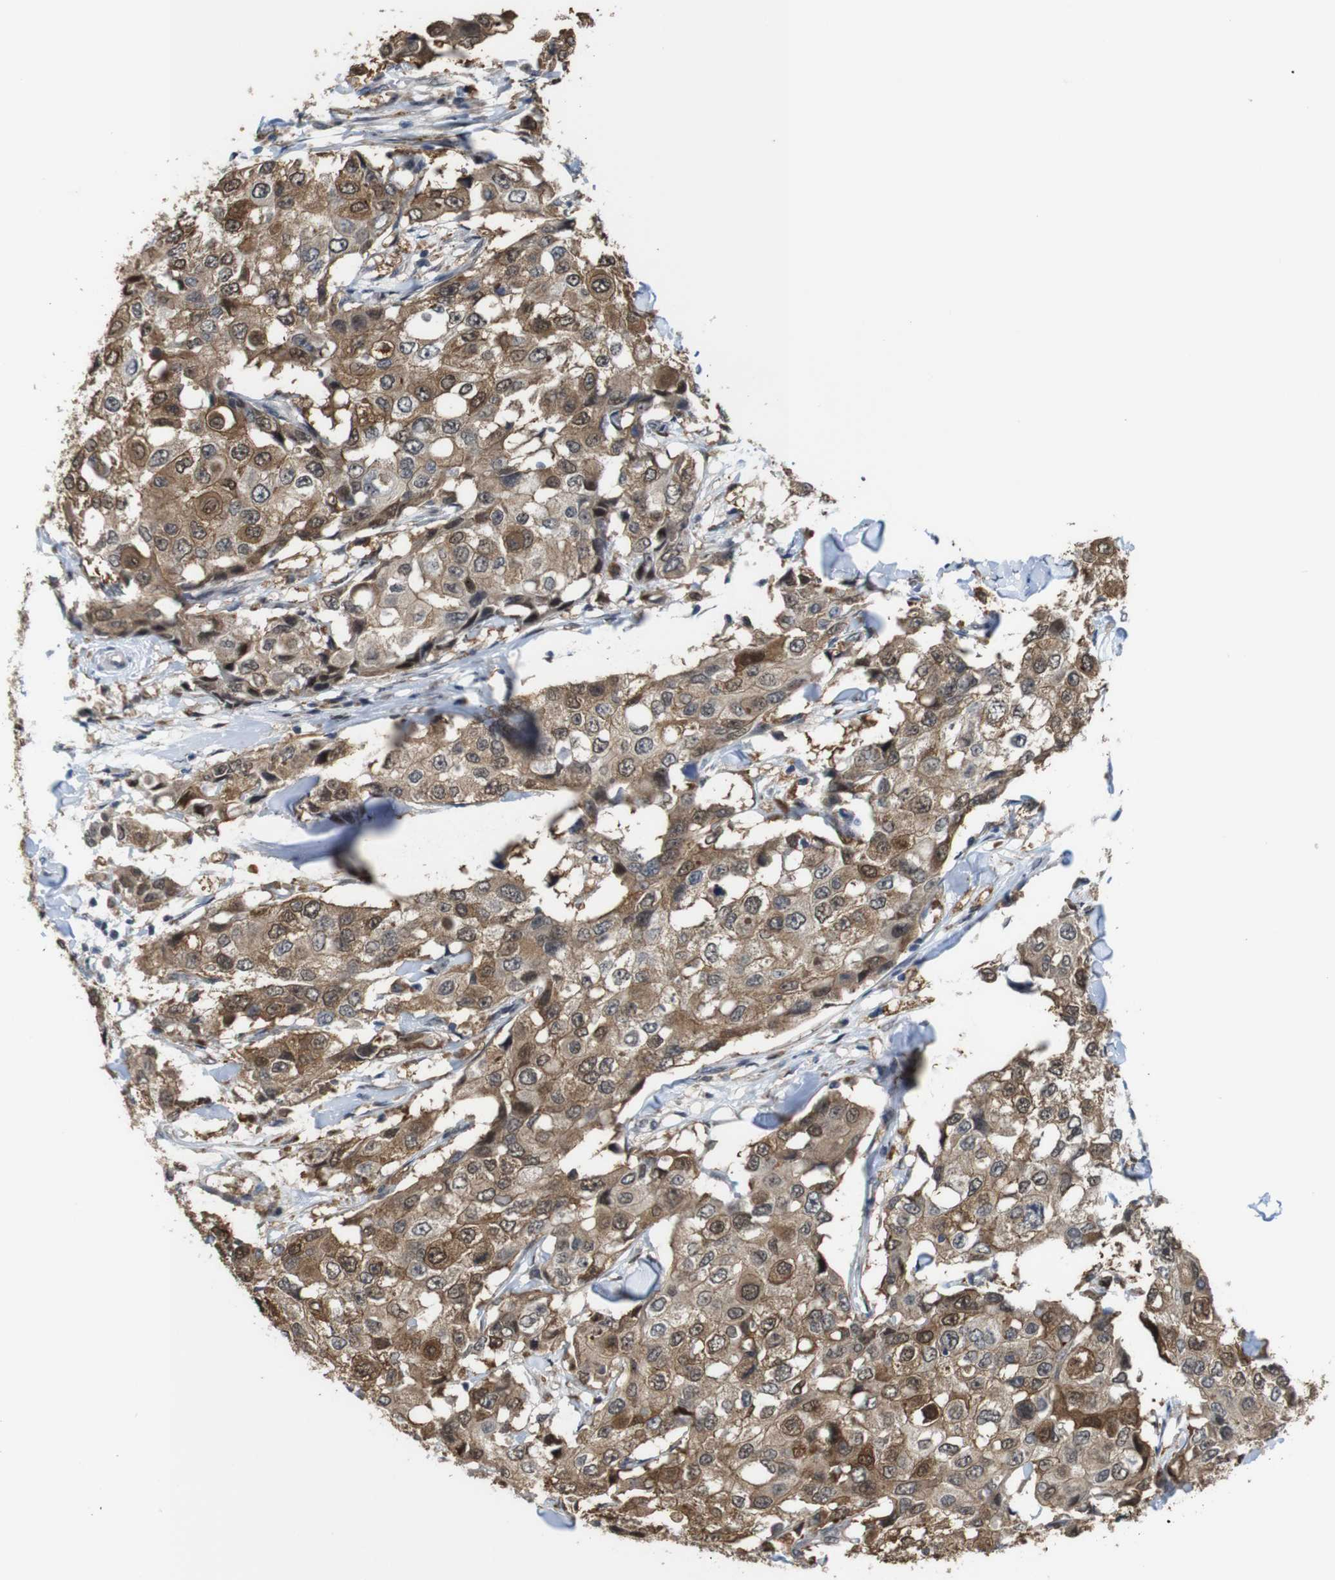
{"staining": {"intensity": "moderate", "quantity": ">75%", "location": "cytoplasmic/membranous,nuclear"}, "tissue": "breast cancer", "cell_type": "Tumor cells", "image_type": "cancer", "snomed": [{"axis": "morphology", "description": "Duct carcinoma"}, {"axis": "topography", "description": "Breast"}], "caption": "This is an image of immunohistochemistry (IHC) staining of breast cancer (infiltrating ductal carcinoma), which shows moderate positivity in the cytoplasmic/membranous and nuclear of tumor cells.", "gene": "PNMA8A", "patient": {"sex": "female", "age": 27}}